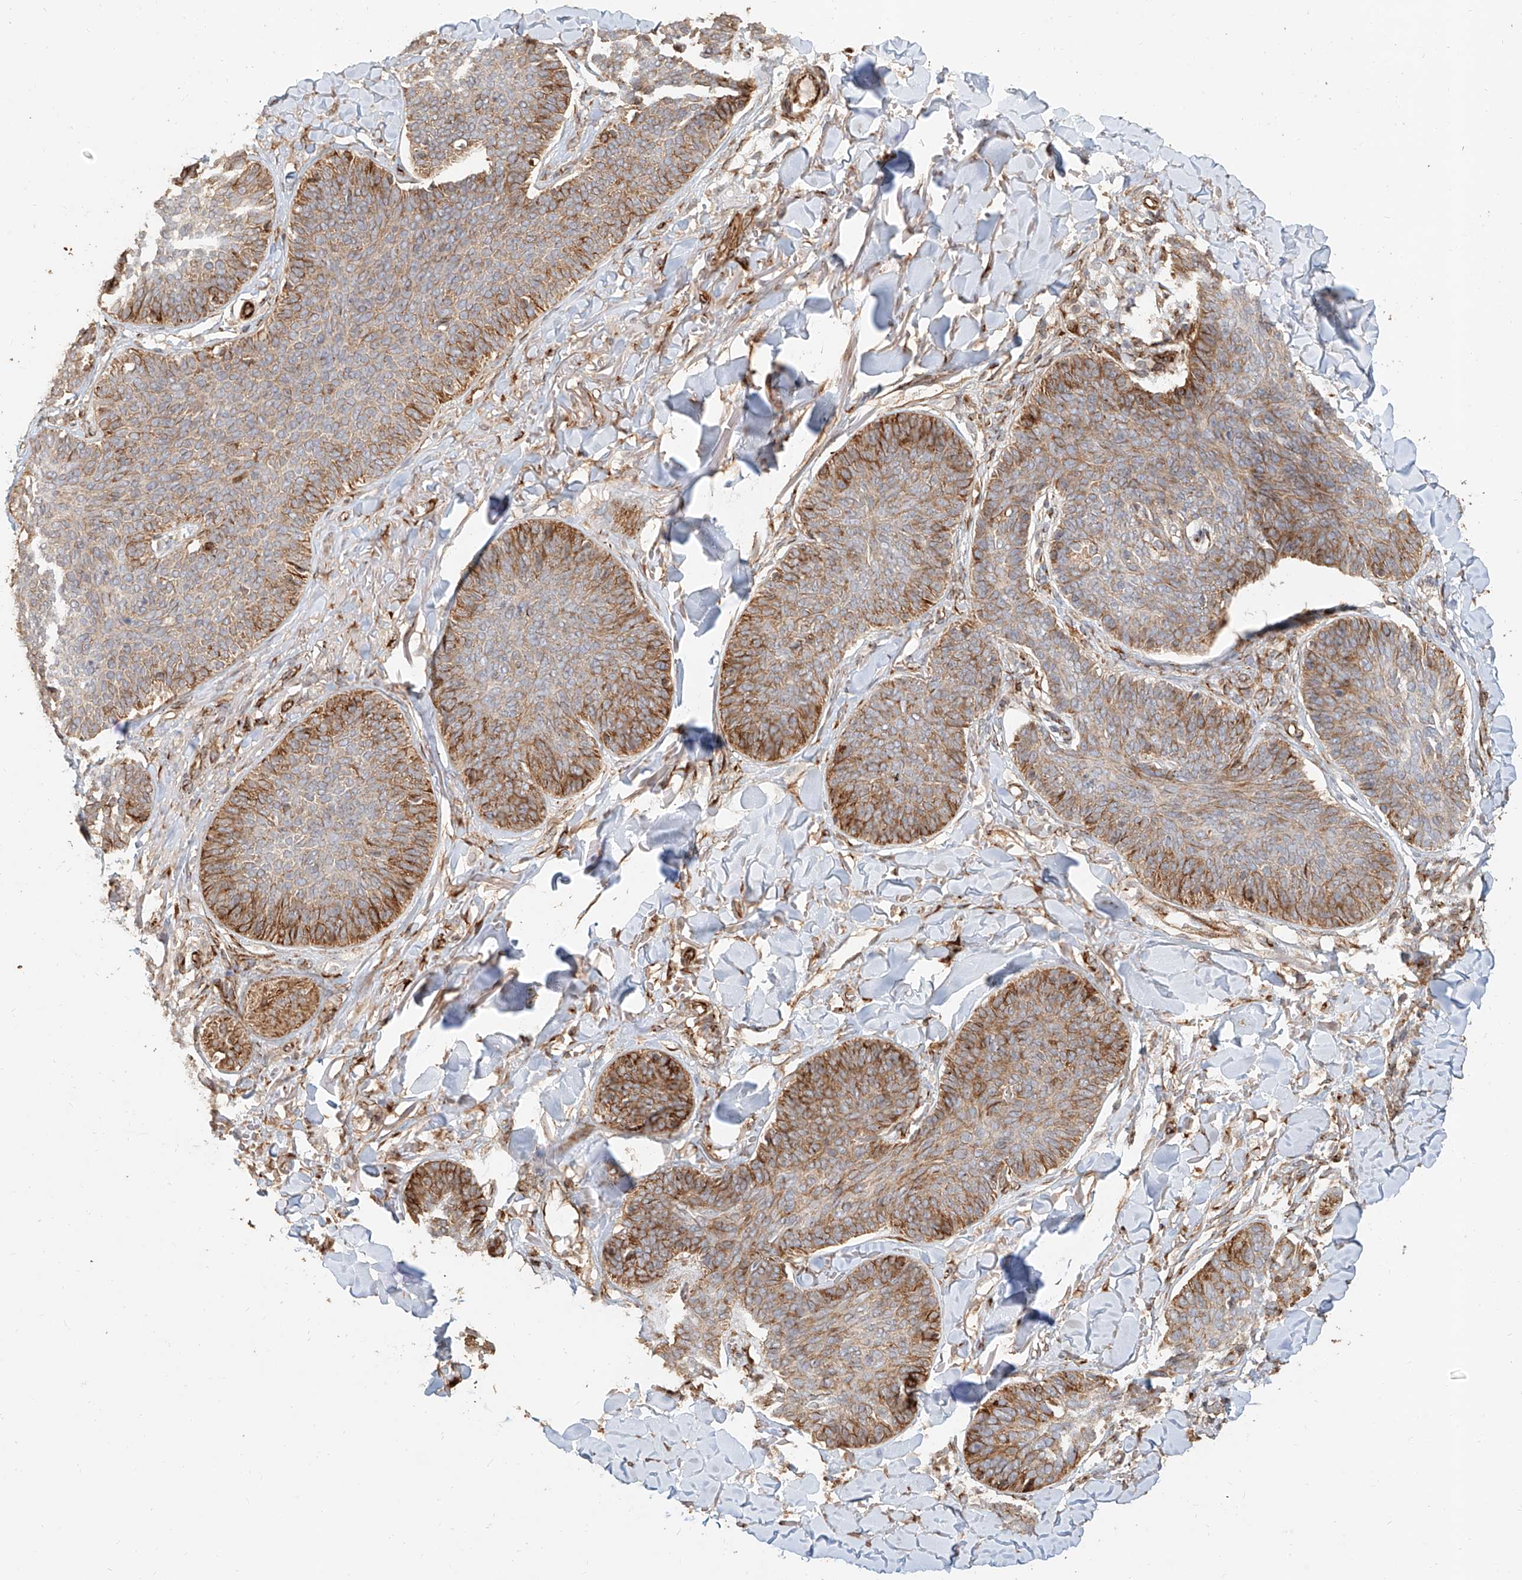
{"staining": {"intensity": "moderate", "quantity": ">75%", "location": "cytoplasmic/membranous"}, "tissue": "skin cancer", "cell_type": "Tumor cells", "image_type": "cancer", "snomed": [{"axis": "morphology", "description": "Basal cell carcinoma"}, {"axis": "topography", "description": "Skin"}], "caption": "Skin cancer was stained to show a protein in brown. There is medium levels of moderate cytoplasmic/membranous positivity in approximately >75% of tumor cells. (Stains: DAB (3,3'-diaminobenzidine) in brown, nuclei in blue, Microscopy: brightfield microscopy at high magnification).", "gene": "NAP1L1", "patient": {"sex": "male", "age": 85}}